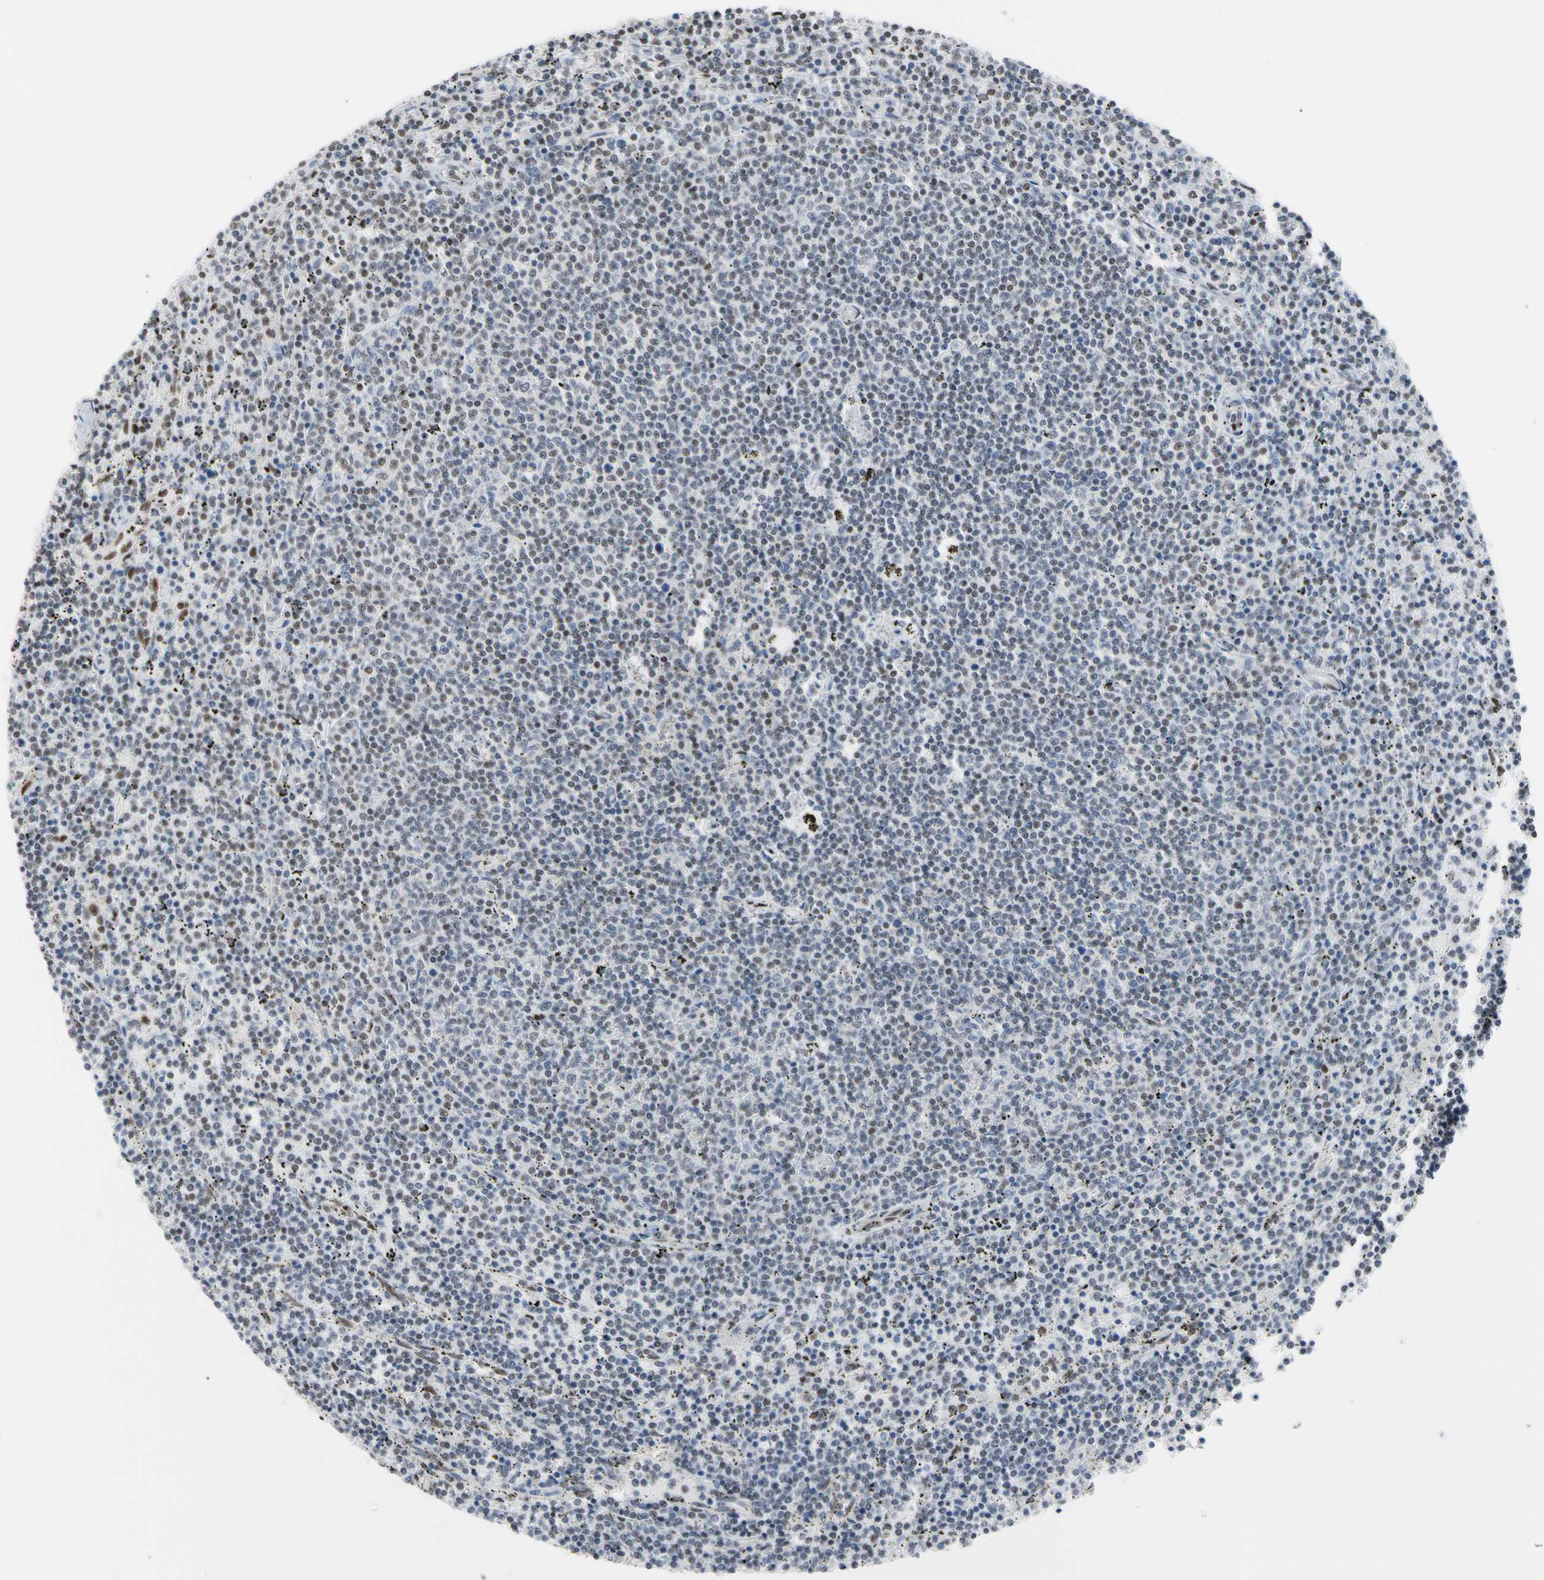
{"staining": {"intensity": "weak", "quantity": "<25%", "location": "nuclear"}, "tissue": "lymphoma", "cell_type": "Tumor cells", "image_type": "cancer", "snomed": [{"axis": "morphology", "description": "Malignant lymphoma, non-Hodgkin's type, Low grade"}, {"axis": "topography", "description": "Spleen"}], "caption": "The micrograph displays no staining of tumor cells in lymphoma.", "gene": "FAM98B", "patient": {"sex": "female", "age": 50}}